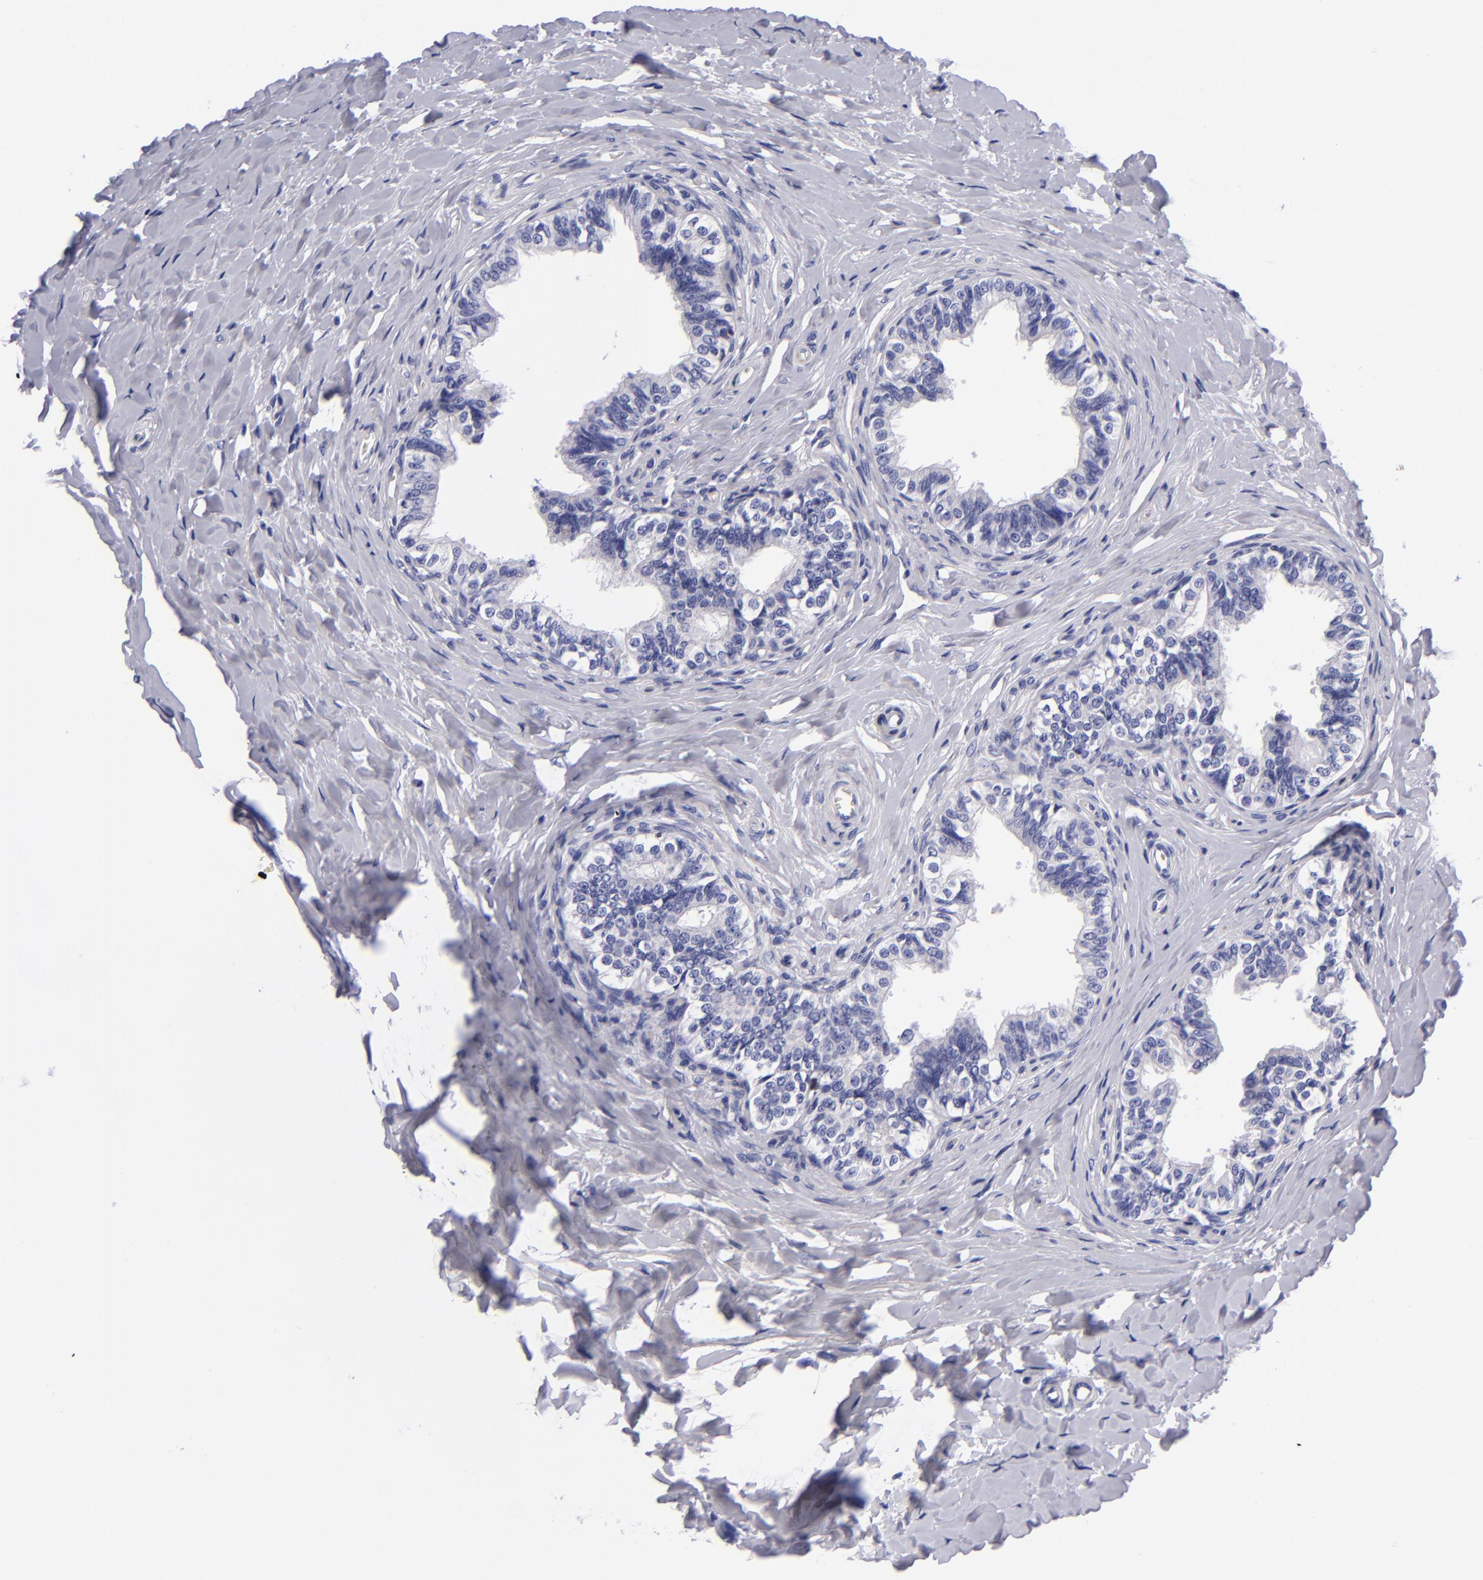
{"staining": {"intensity": "moderate", "quantity": "<25%", "location": "nuclear"}, "tissue": "epididymis", "cell_type": "Glandular cells", "image_type": "normal", "snomed": [{"axis": "morphology", "description": "Normal tissue, NOS"}, {"axis": "topography", "description": "Soft tissue"}, {"axis": "topography", "description": "Epididymis"}], "caption": "Protein expression analysis of normal epididymis displays moderate nuclear positivity in approximately <25% of glandular cells. (IHC, brightfield microscopy, high magnification).", "gene": "MCM7", "patient": {"sex": "male", "age": 26}}